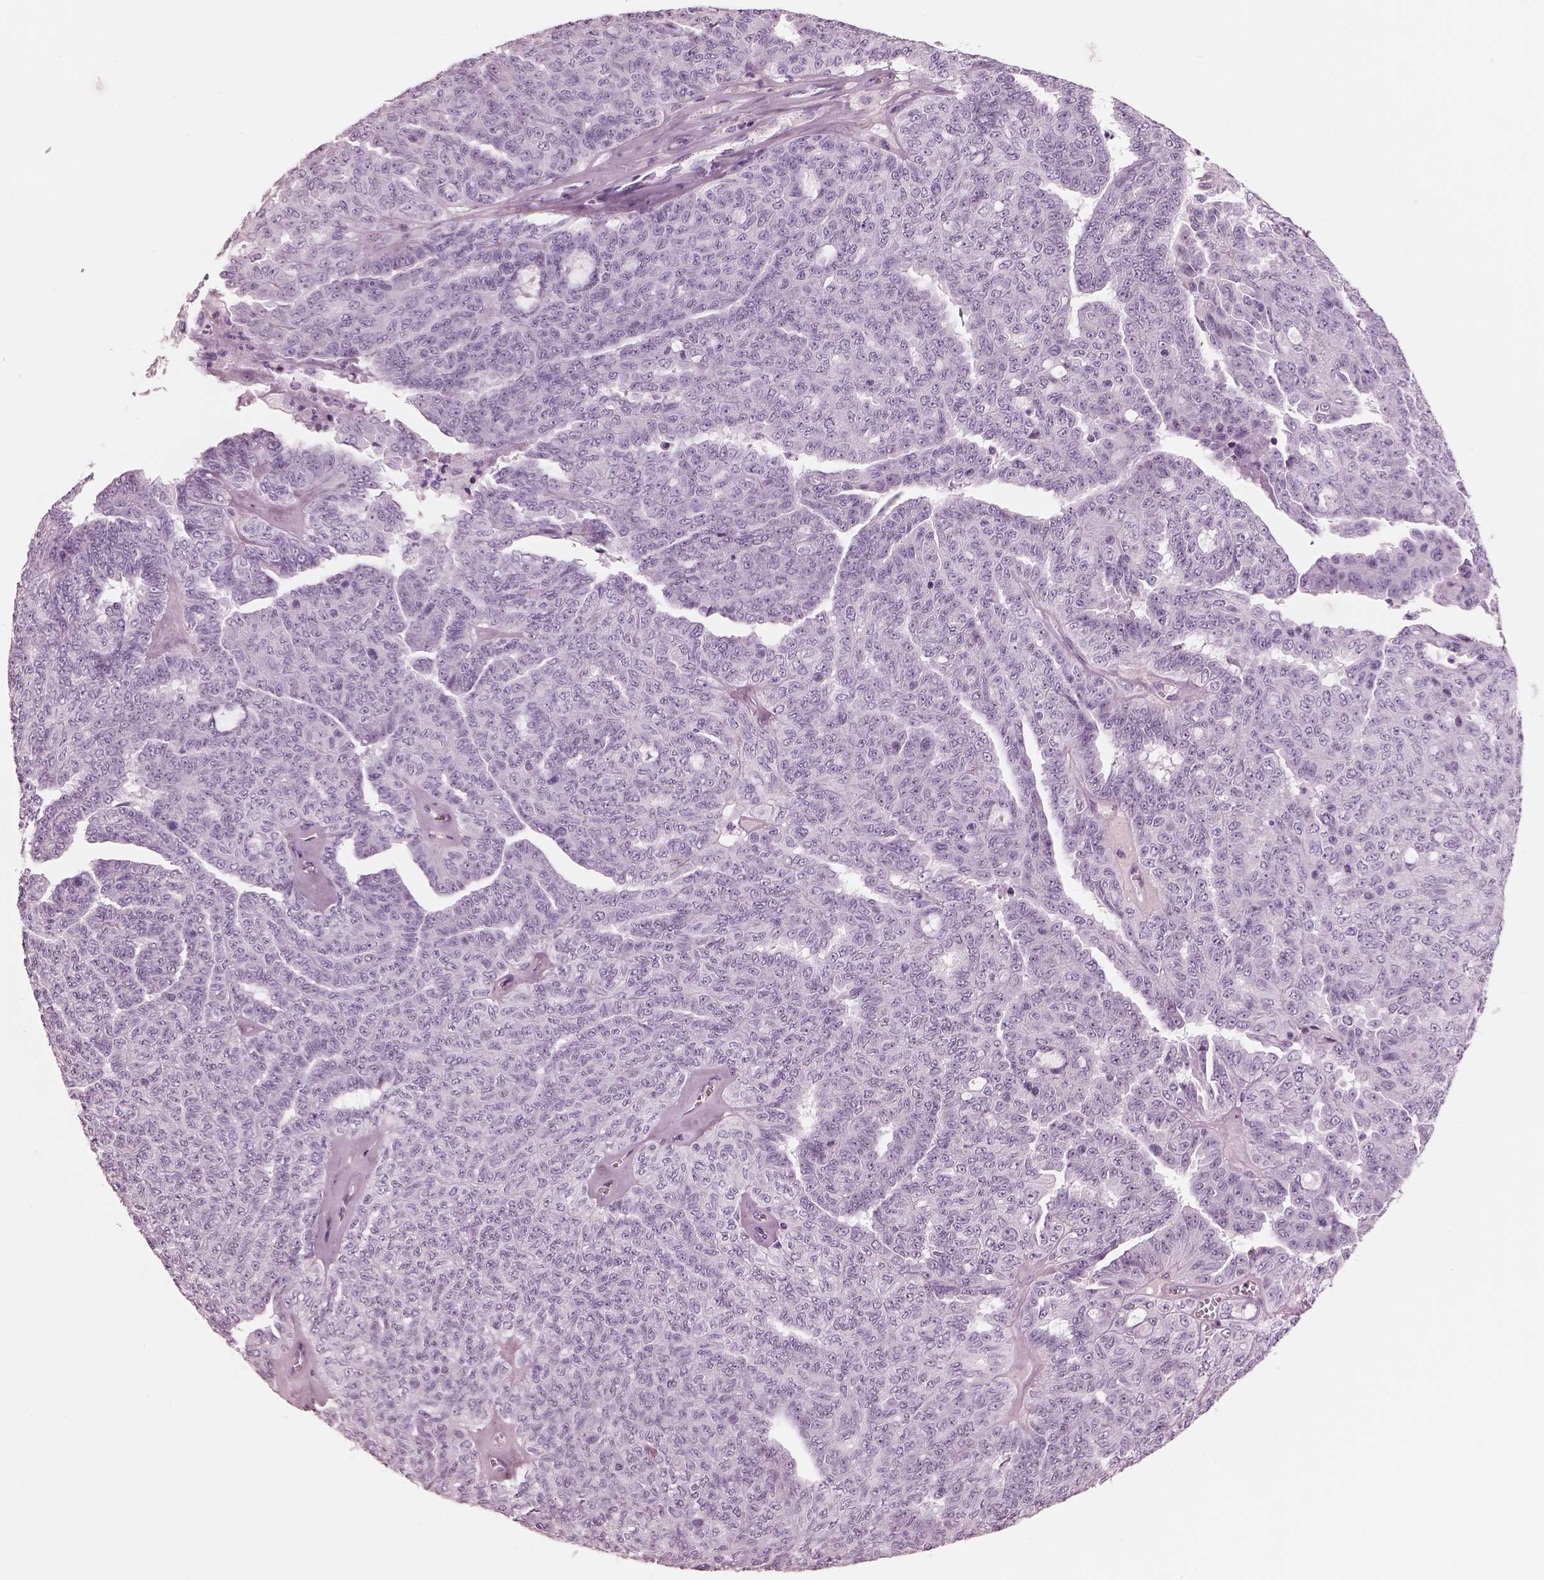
{"staining": {"intensity": "negative", "quantity": "none", "location": "none"}, "tissue": "ovarian cancer", "cell_type": "Tumor cells", "image_type": "cancer", "snomed": [{"axis": "morphology", "description": "Cystadenocarcinoma, serous, NOS"}, {"axis": "topography", "description": "Ovary"}], "caption": "There is no significant expression in tumor cells of ovarian cancer (serous cystadenocarcinoma).", "gene": "HYDIN", "patient": {"sex": "female", "age": 71}}